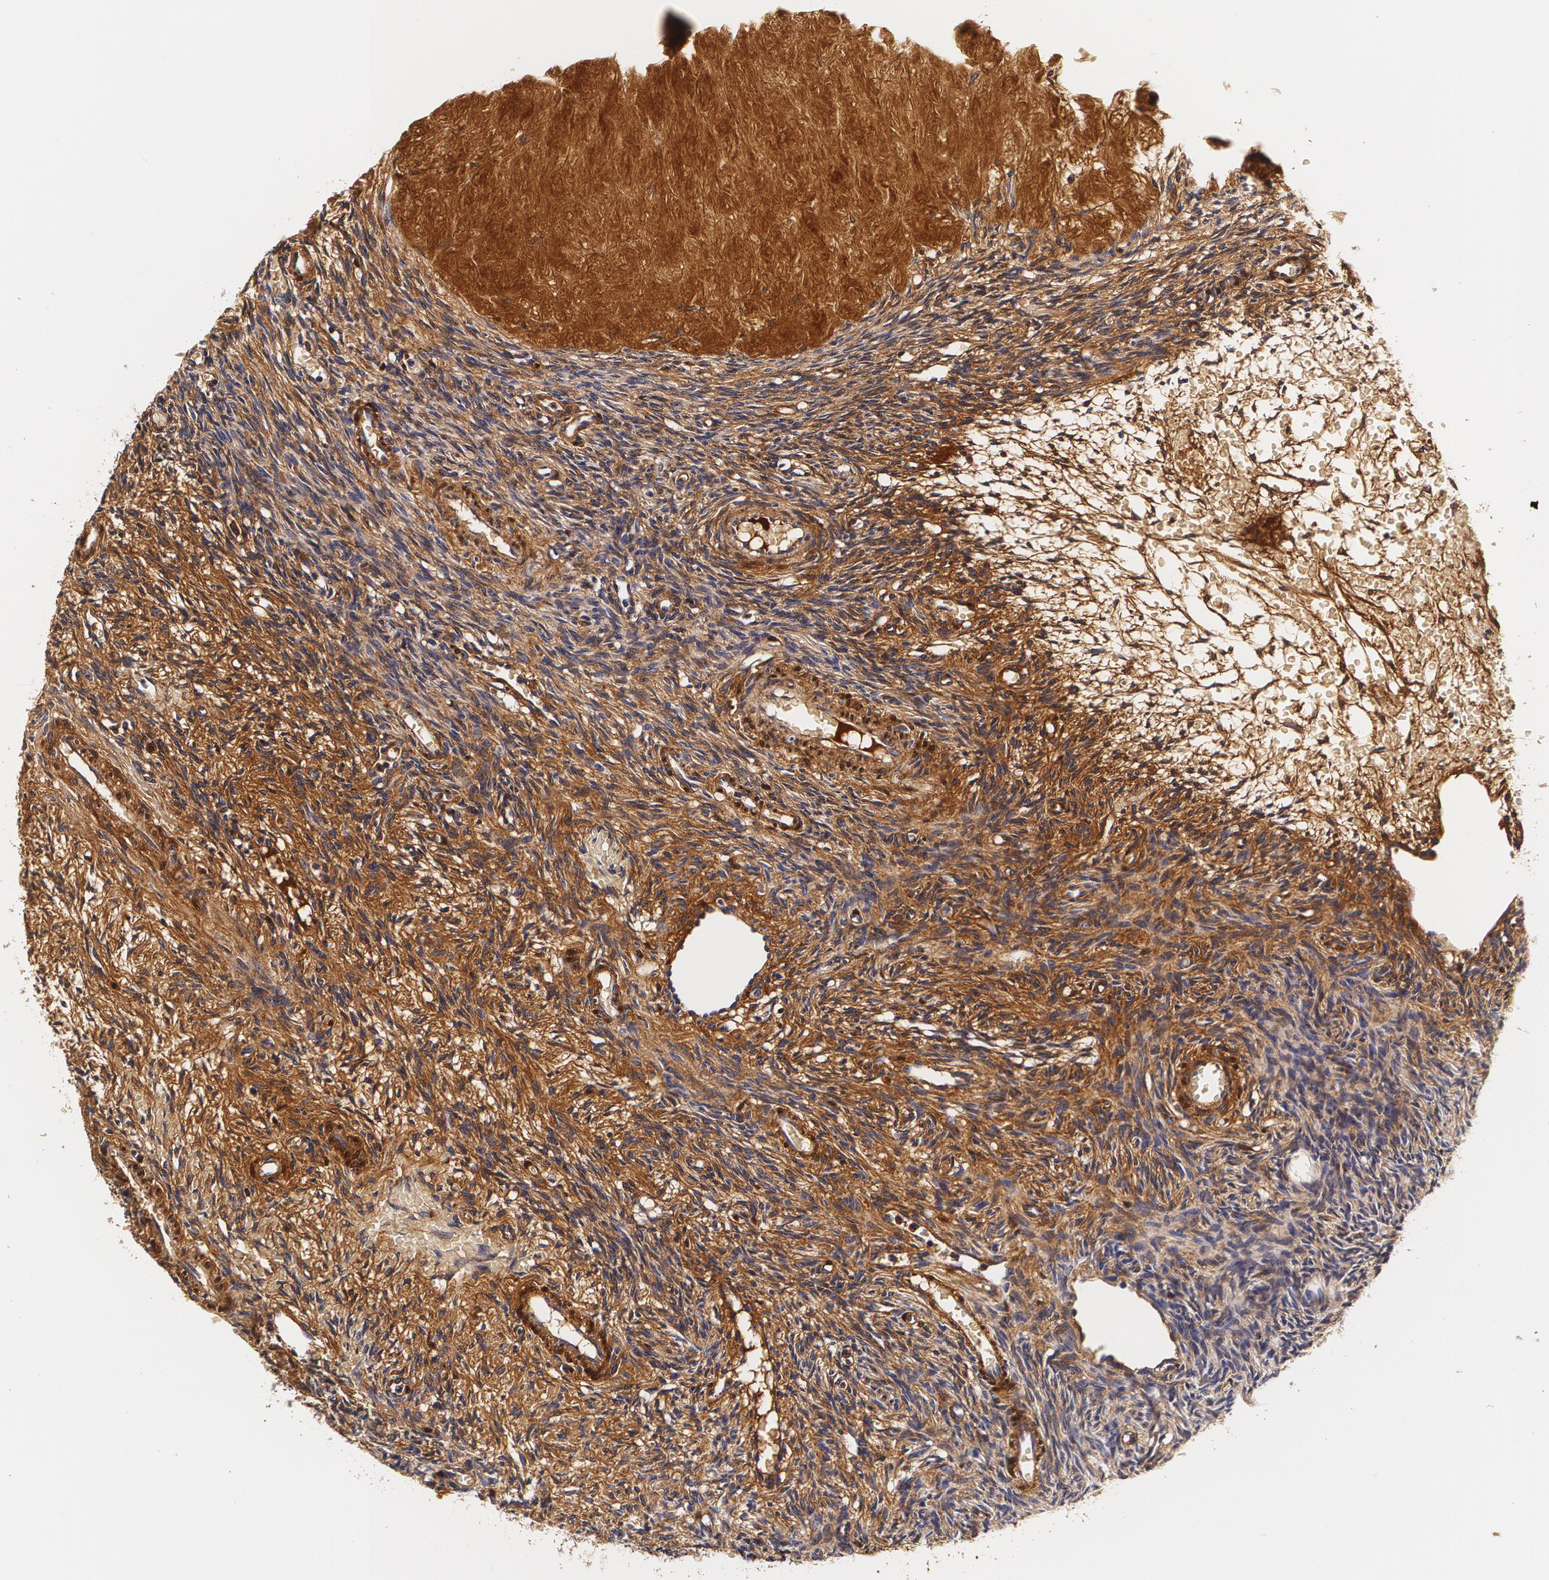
{"staining": {"intensity": "moderate", "quantity": ">75%", "location": "cytoplasmic/membranous"}, "tissue": "ovary", "cell_type": "Ovarian stroma cells", "image_type": "normal", "snomed": [{"axis": "morphology", "description": "Normal tissue, NOS"}, {"axis": "topography", "description": "Ovary"}], "caption": "Ovary stained with a brown dye displays moderate cytoplasmic/membranous positive expression in approximately >75% of ovarian stroma cells.", "gene": "TTR", "patient": {"sex": "female", "age": 39}}